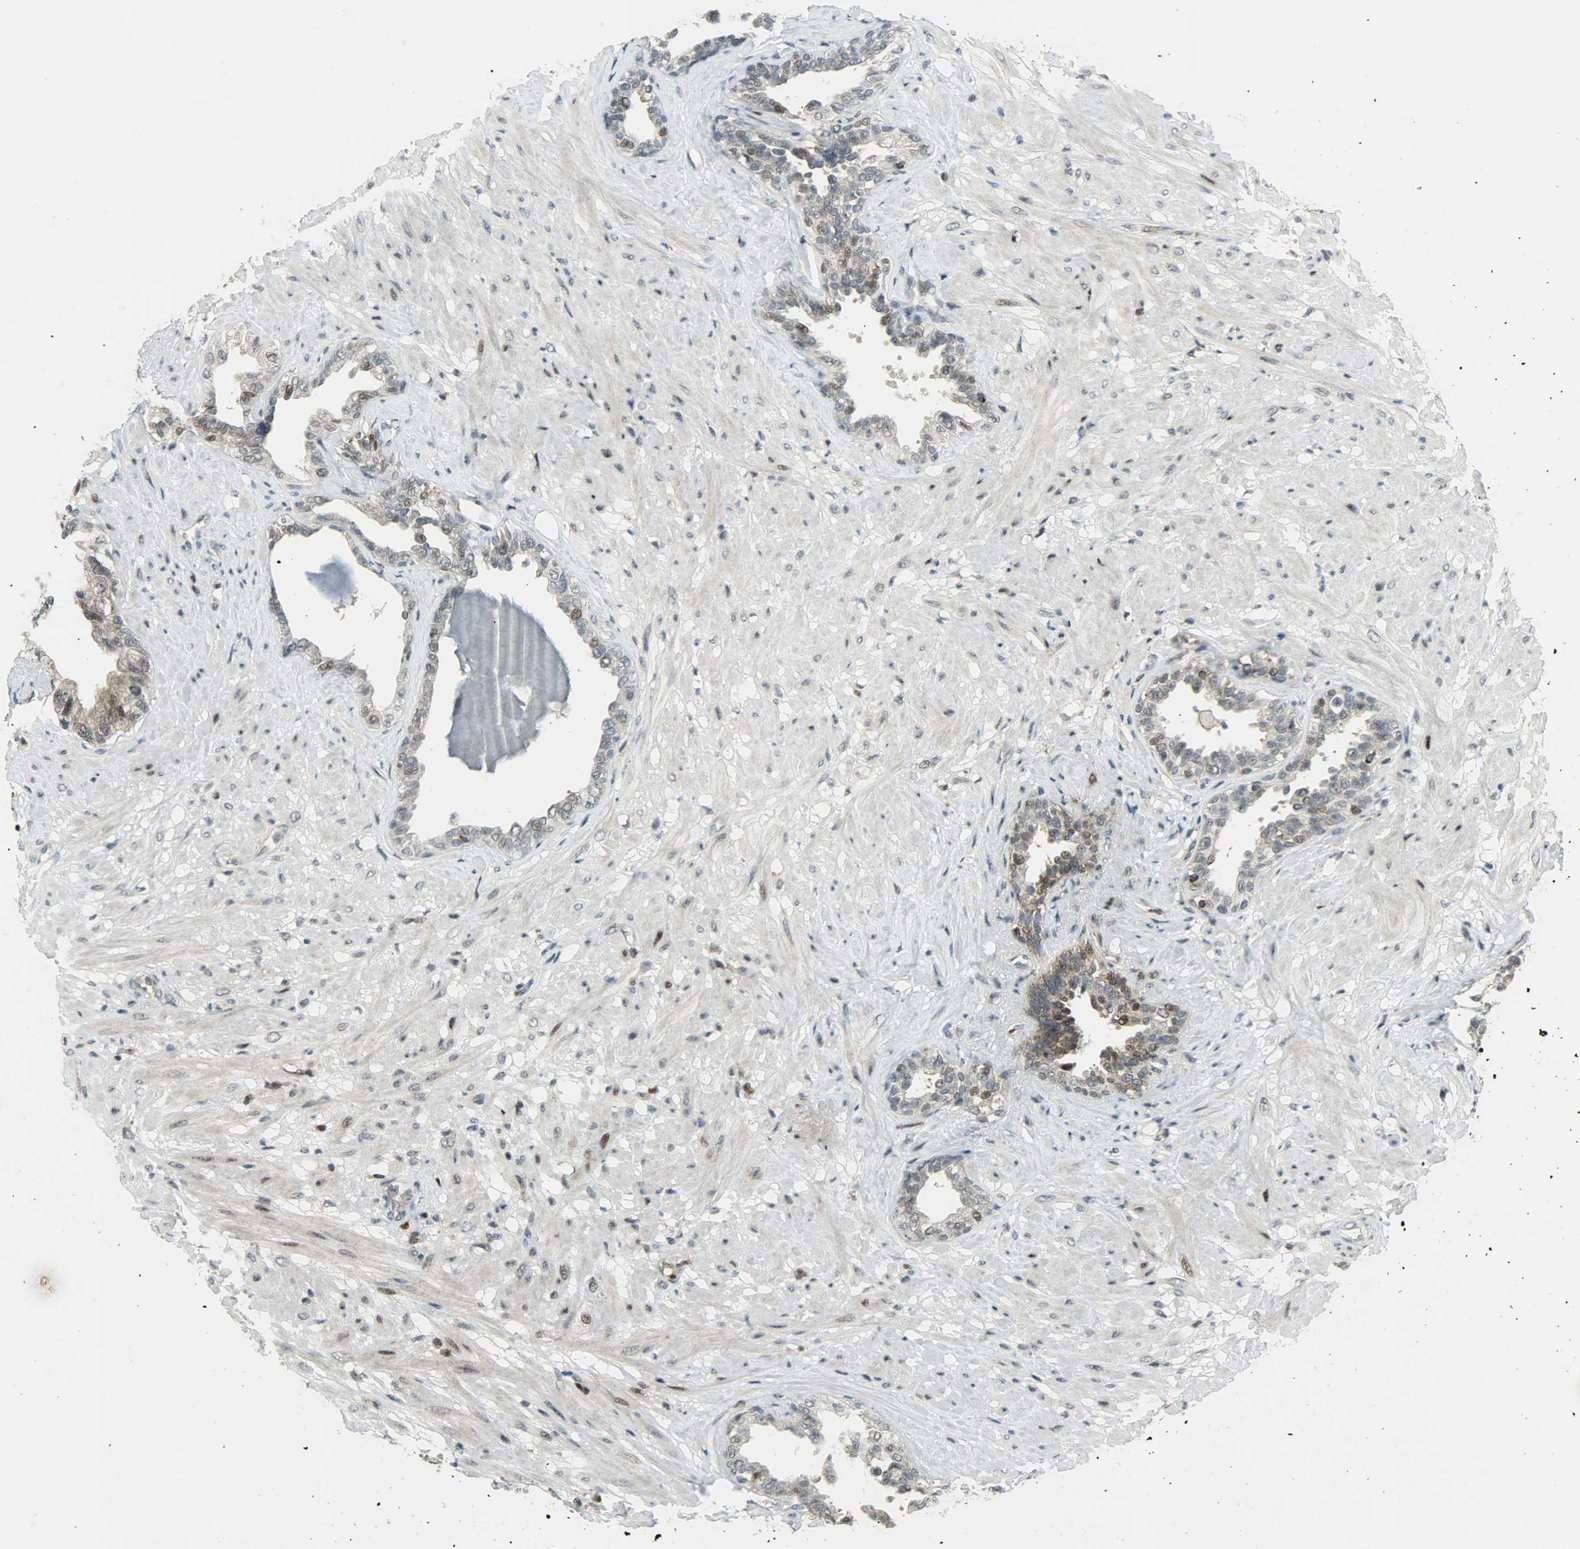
{"staining": {"intensity": "moderate", "quantity": "25%-75%", "location": "cytoplasmic/membranous,nuclear"}, "tissue": "seminal vesicle", "cell_type": "Glandular cells", "image_type": "normal", "snomed": [{"axis": "morphology", "description": "Normal tissue, NOS"}, {"axis": "topography", "description": "Seminal veicle"}], "caption": "Glandular cells exhibit medium levels of moderate cytoplasmic/membranous,nuclear staining in about 25%-75% of cells in benign seminal vesicle.", "gene": "IL15", "patient": {"sex": "male", "age": 61}}